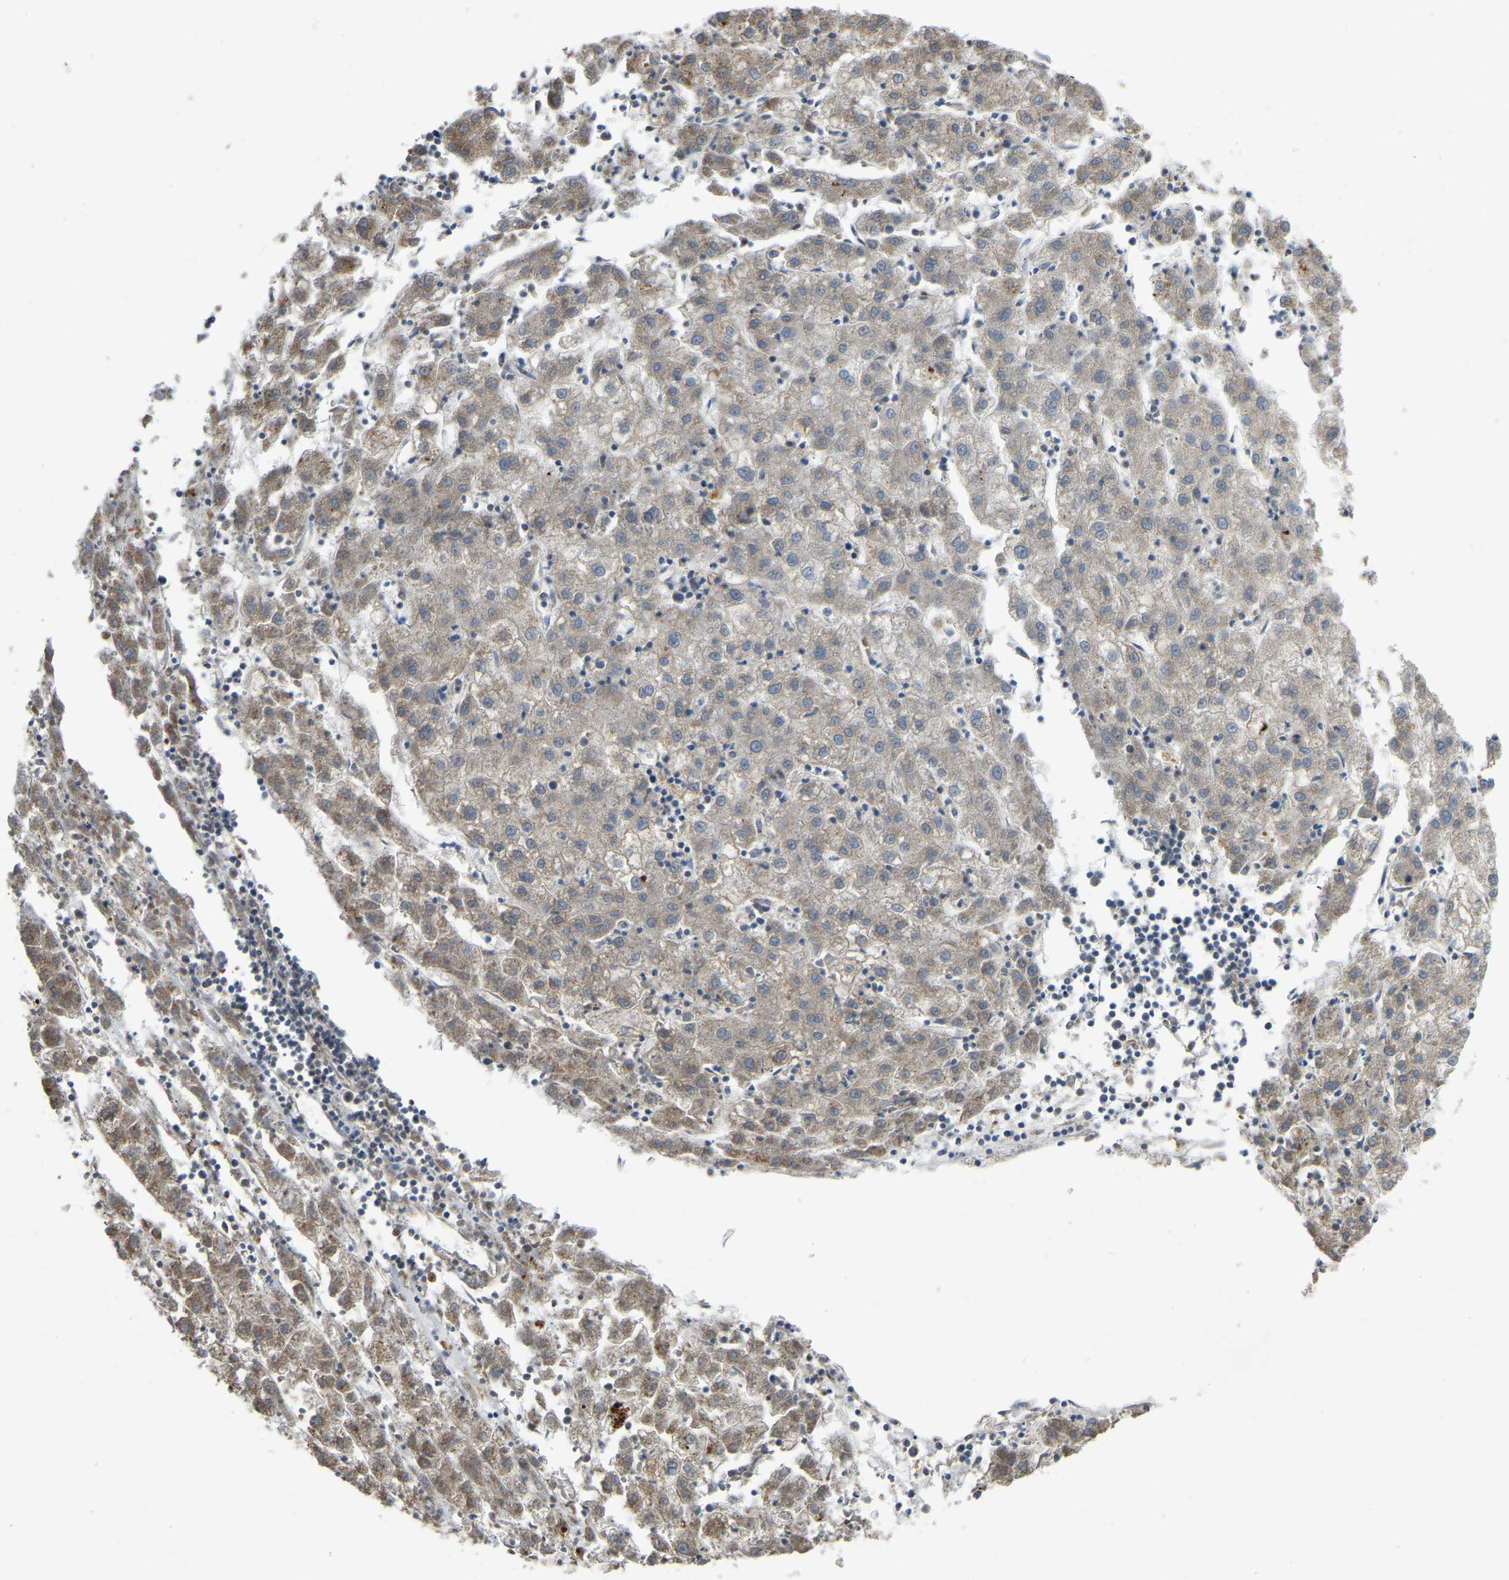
{"staining": {"intensity": "moderate", "quantity": "<25%", "location": "cytoplasmic/membranous"}, "tissue": "liver cancer", "cell_type": "Tumor cells", "image_type": "cancer", "snomed": [{"axis": "morphology", "description": "Carcinoma, Hepatocellular, NOS"}, {"axis": "topography", "description": "Liver"}], "caption": "IHC image of neoplastic tissue: liver cancer stained using immunohistochemistry (IHC) demonstrates low levels of moderate protein expression localized specifically in the cytoplasmic/membranous of tumor cells, appearing as a cytoplasmic/membranous brown color.", "gene": "C21orf91", "patient": {"sex": "male", "age": 72}}